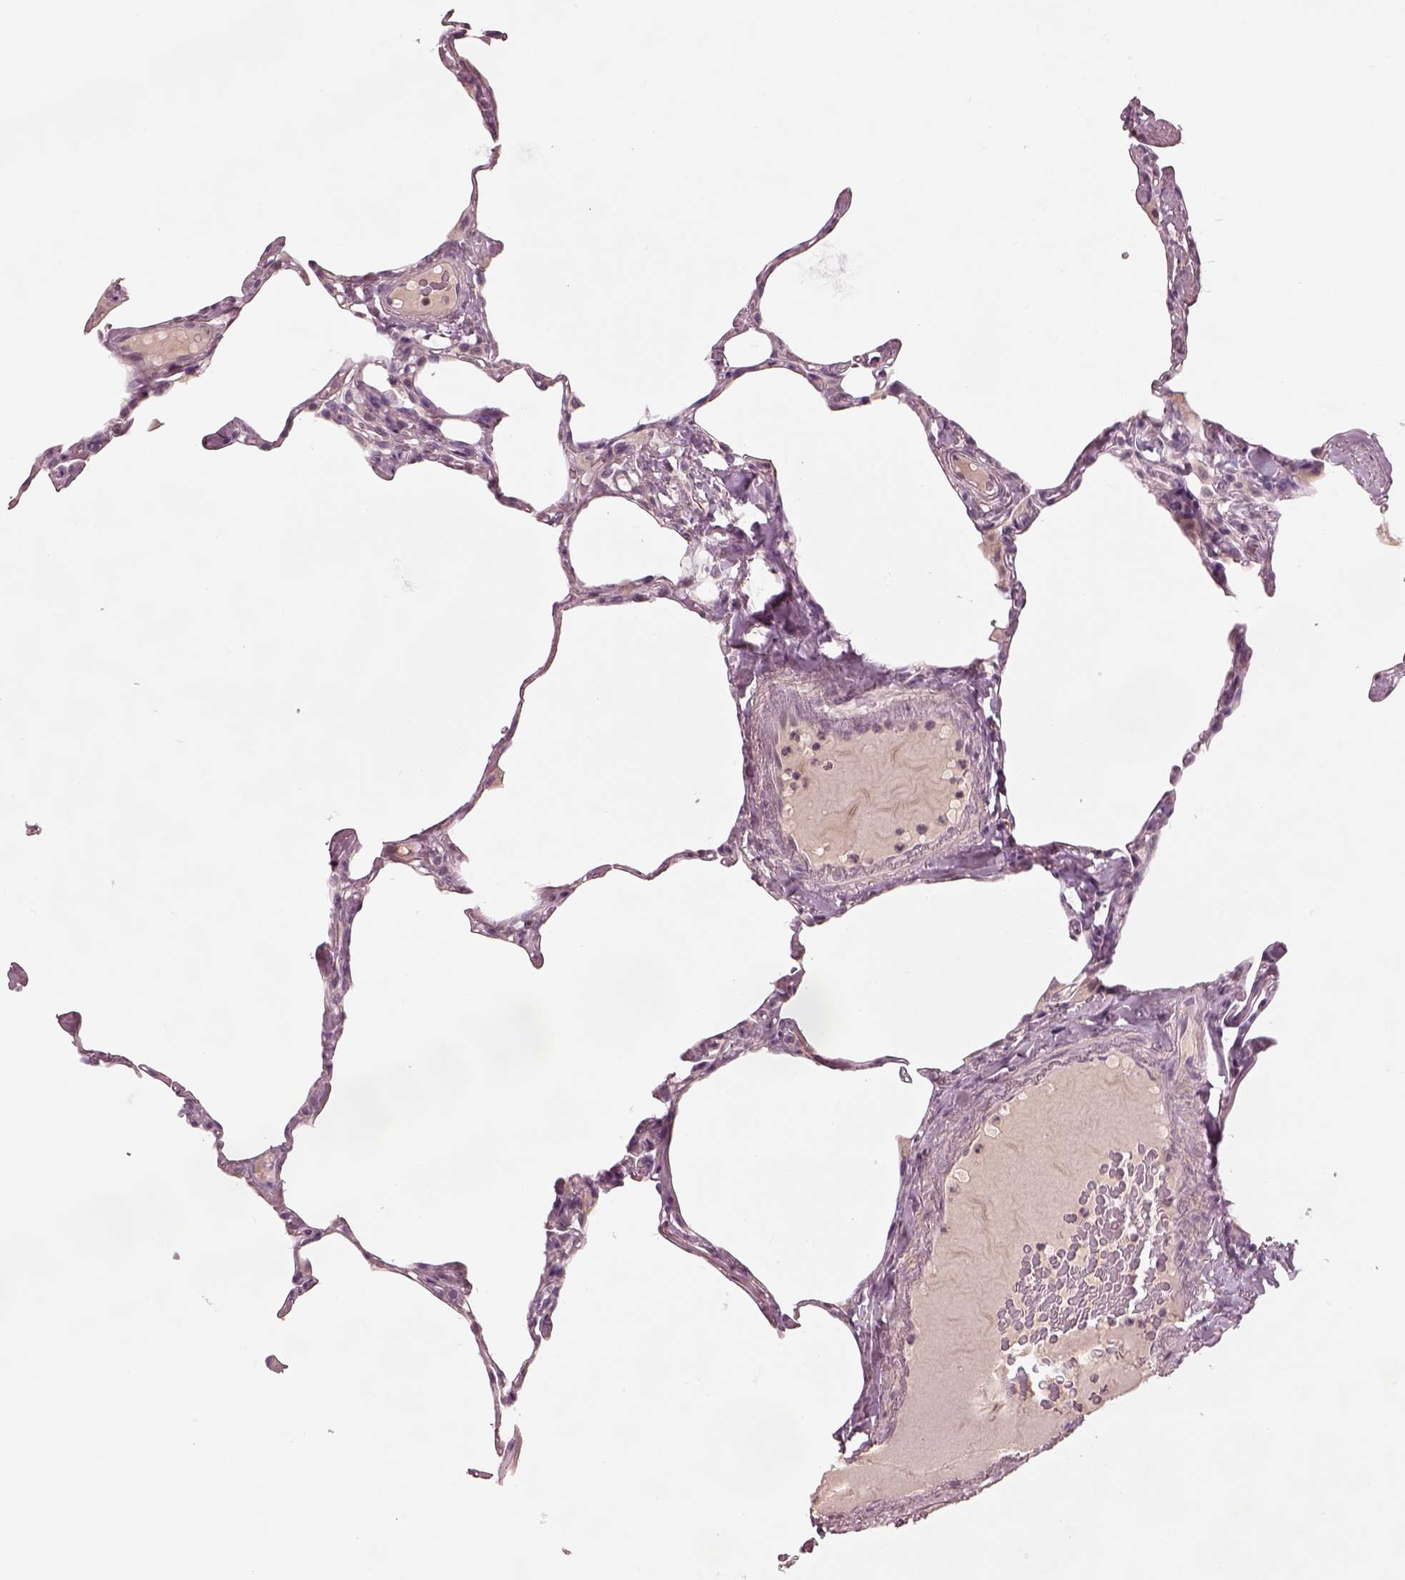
{"staining": {"intensity": "negative", "quantity": "none", "location": "none"}, "tissue": "lung", "cell_type": "Alveolar cells", "image_type": "normal", "snomed": [{"axis": "morphology", "description": "Normal tissue, NOS"}, {"axis": "topography", "description": "Lung"}], "caption": "DAB immunohistochemical staining of unremarkable human lung reveals no significant staining in alveolar cells.", "gene": "SDCBP2", "patient": {"sex": "male", "age": 65}}